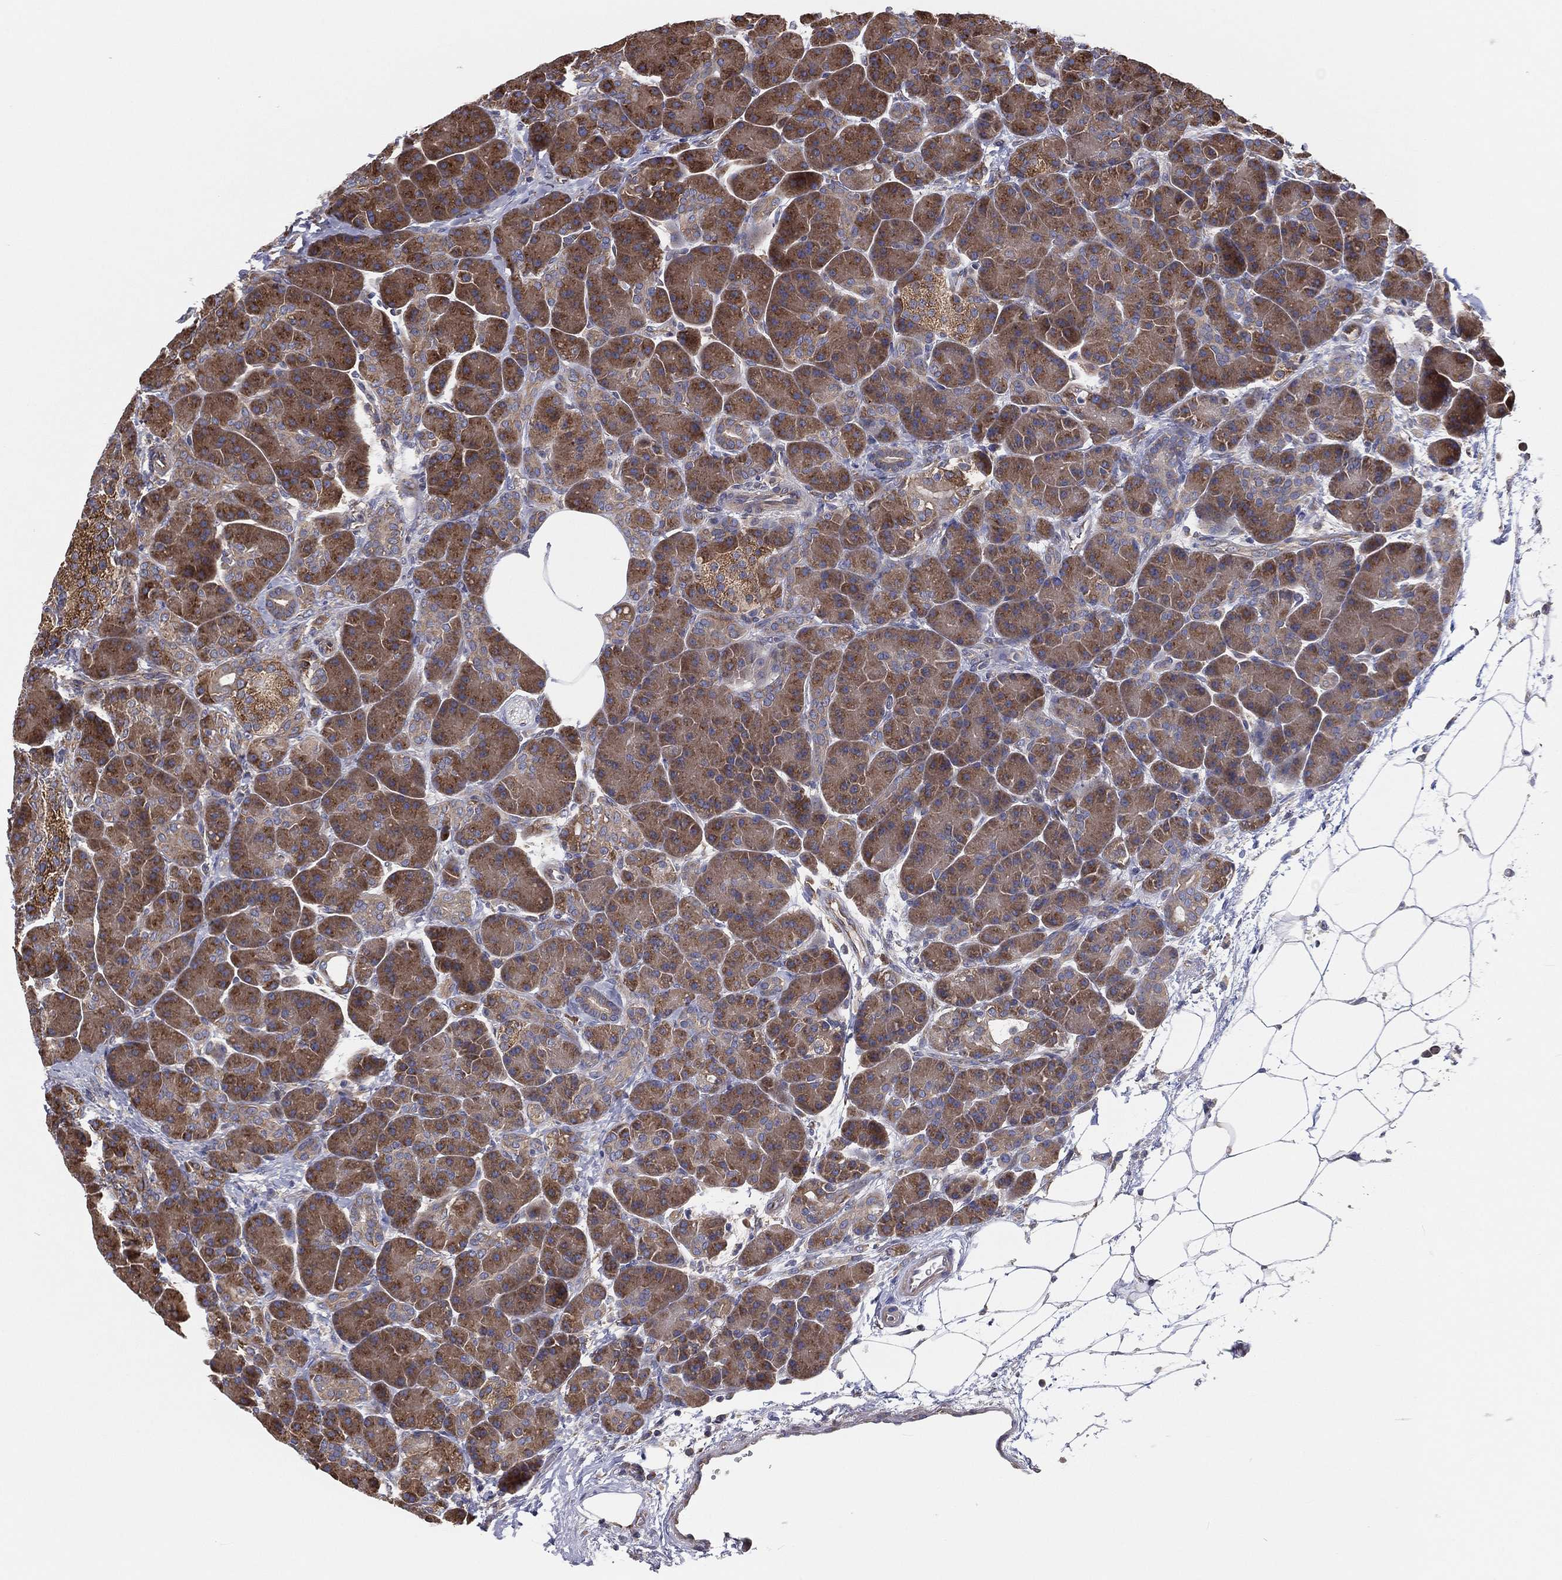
{"staining": {"intensity": "moderate", "quantity": ">75%", "location": "cytoplasmic/membranous"}, "tissue": "pancreas", "cell_type": "Exocrine glandular cells", "image_type": "normal", "snomed": [{"axis": "morphology", "description": "Normal tissue, NOS"}, {"axis": "topography", "description": "Pancreas"}], "caption": "Protein expression analysis of benign pancreas shows moderate cytoplasmic/membranous expression in about >75% of exocrine glandular cells.", "gene": "EIF2B5", "patient": {"sex": "female", "age": 63}}